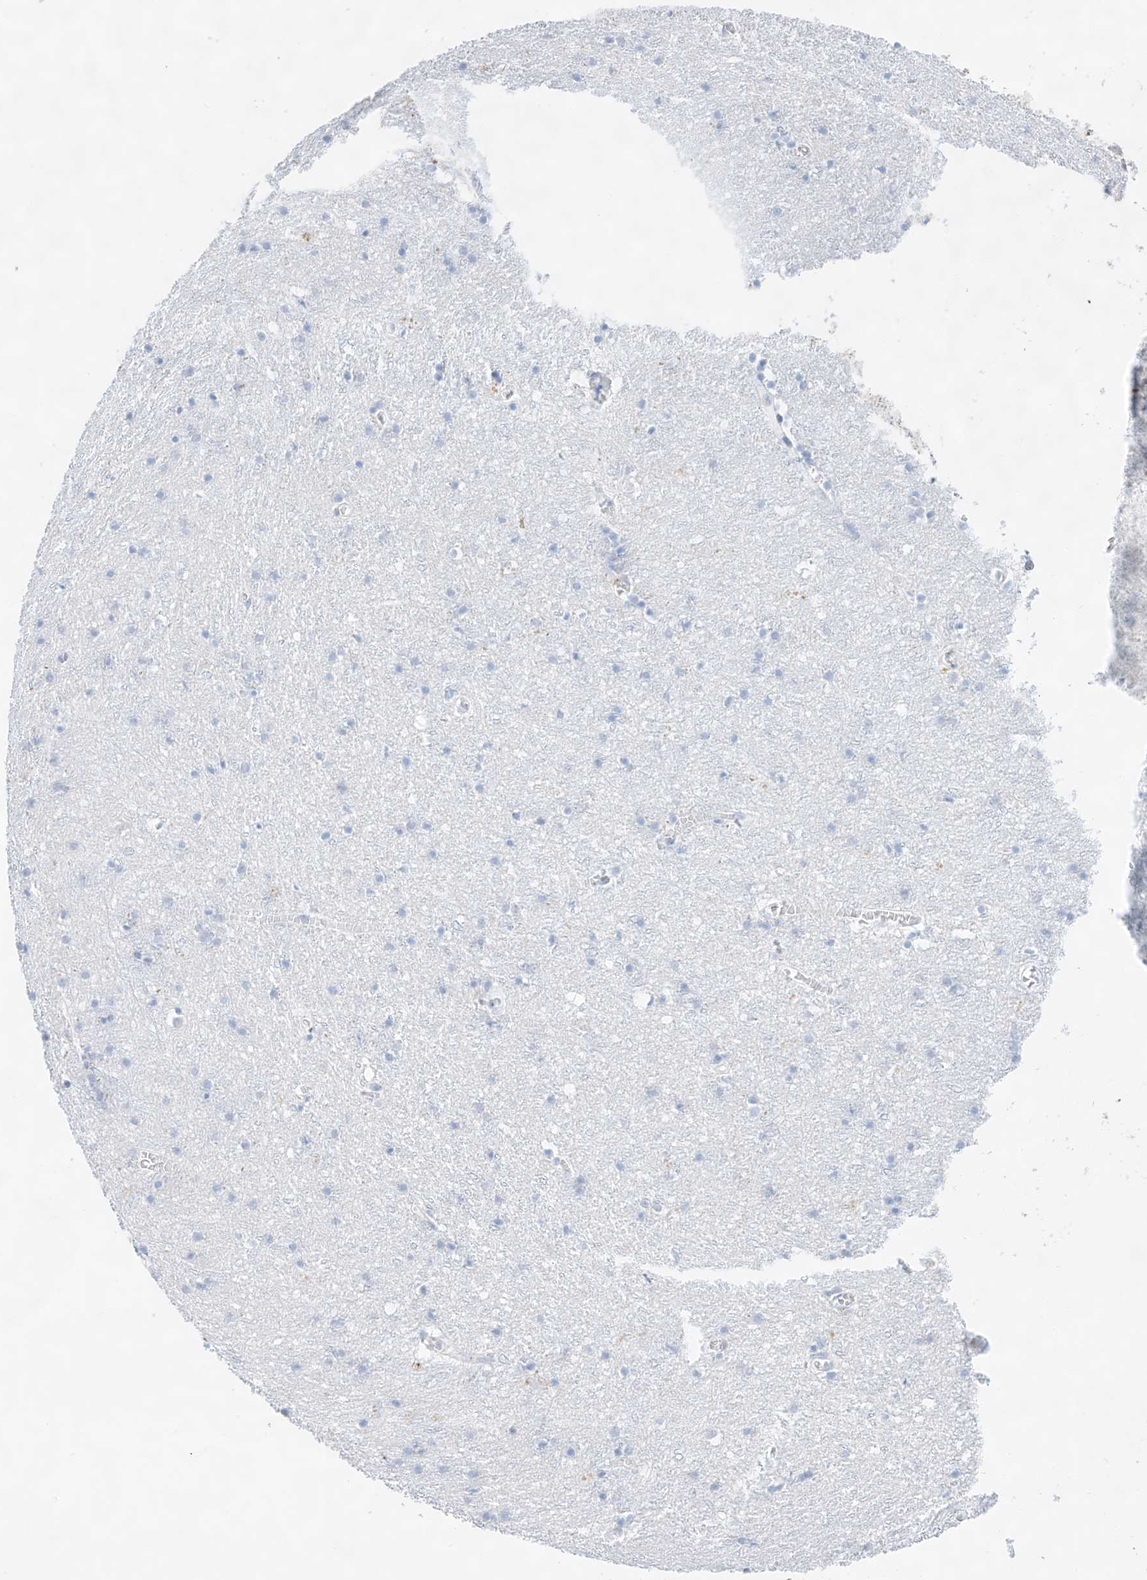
{"staining": {"intensity": "negative", "quantity": "none", "location": "none"}, "tissue": "cerebral cortex", "cell_type": "Endothelial cells", "image_type": "normal", "snomed": [{"axis": "morphology", "description": "Normal tissue, NOS"}, {"axis": "topography", "description": "Cerebral cortex"}], "caption": "Endothelial cells show no significant protein positivity in unremarkable cerebral cortex.", "gene": "NT5C3B", "patient": {"sex": "female", "age": 64}}